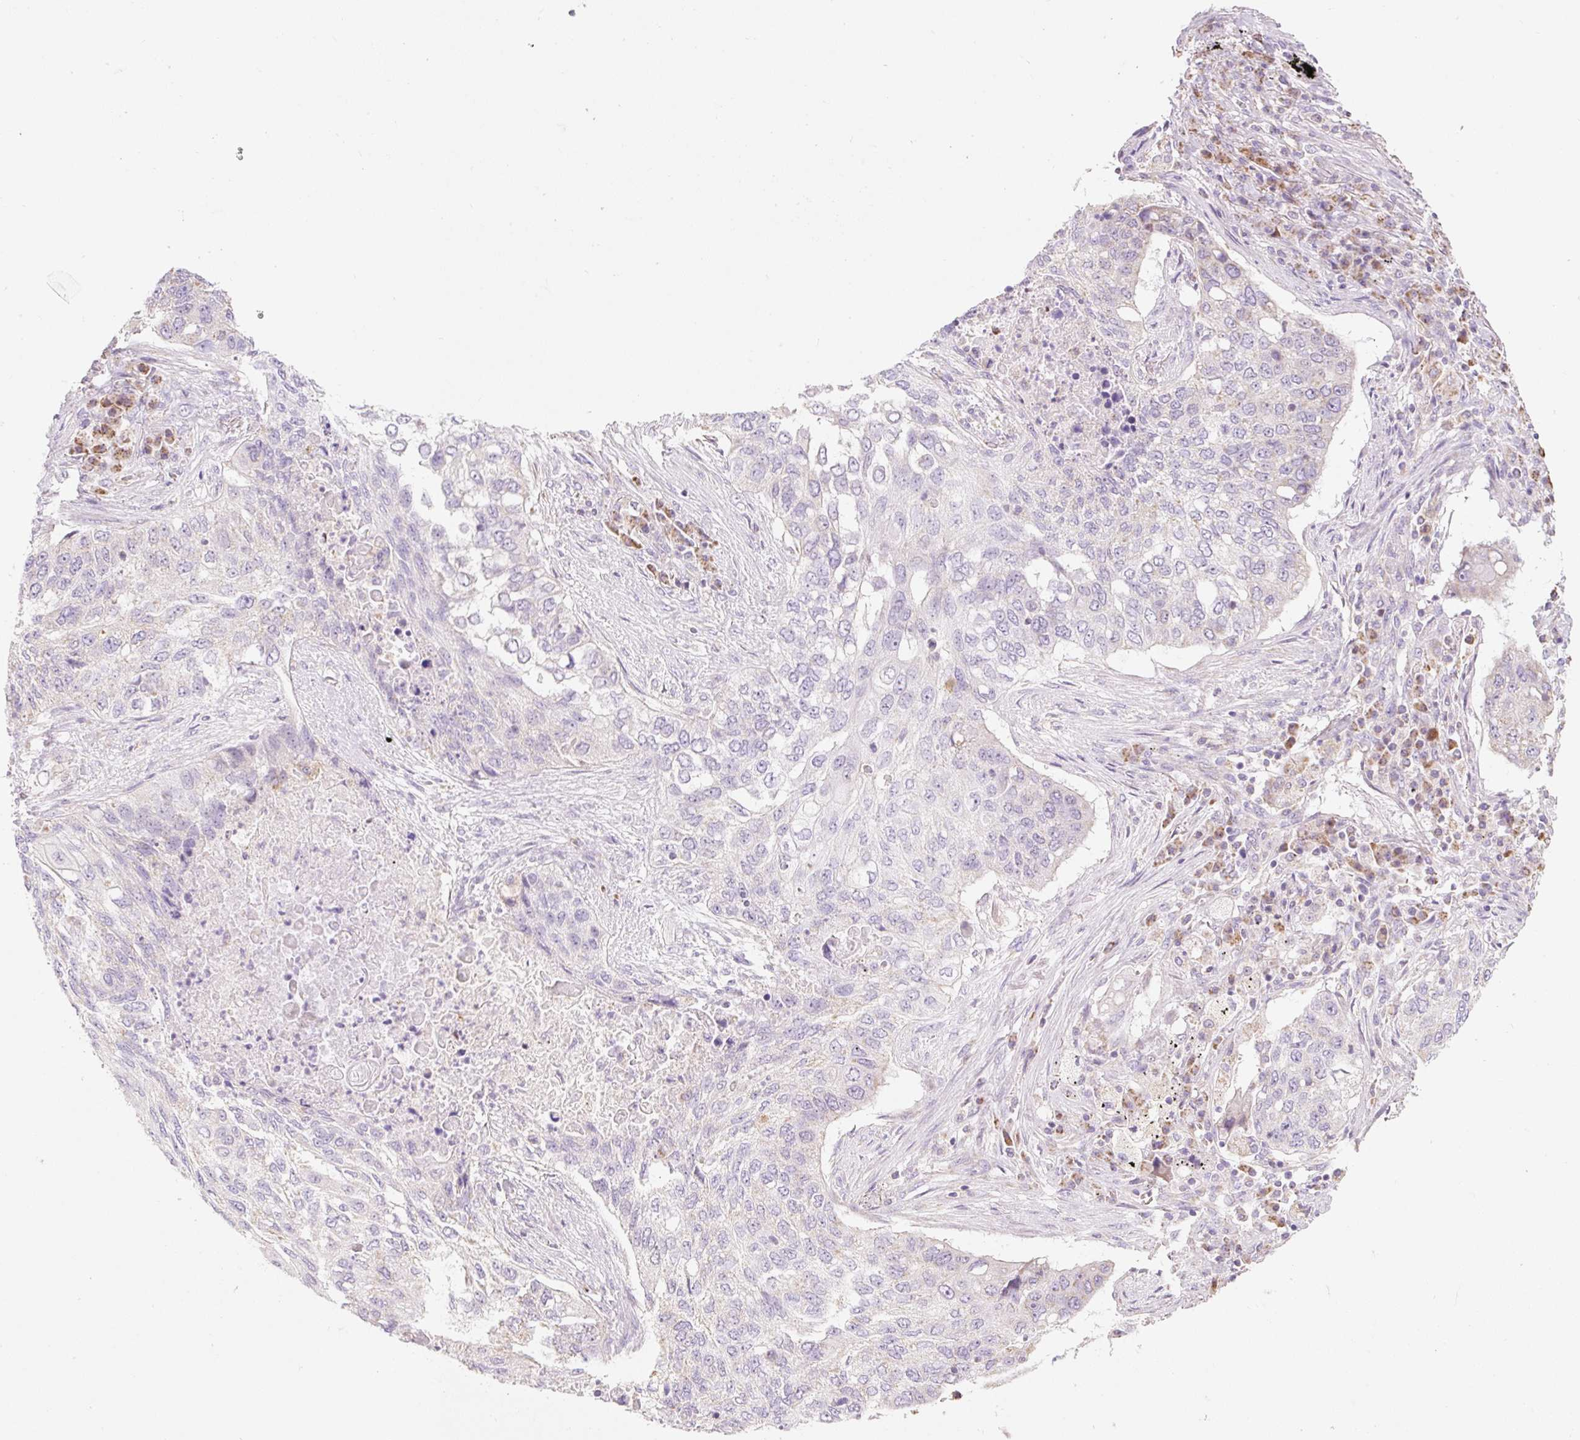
{"staining": {"intensity": "negative", "quantity": "none", "location": "none"}, "tissue": "lung cancer", "cell_type": "Tumor cells", "image_type": "cancer", "snomed": [{"axis": "morphology", "description": "Squamous cell carcinoma, NOS"}, {"axis": "topography", "description": "Lung"}], "caption": "Tumor cells show no significant expression in lung squamous cell carcinoma. (Immunohistochemistry, brightfield microscopy, high magnification).", "gene": "DHX35", "patient": {"sex": "female", "age": 63}}